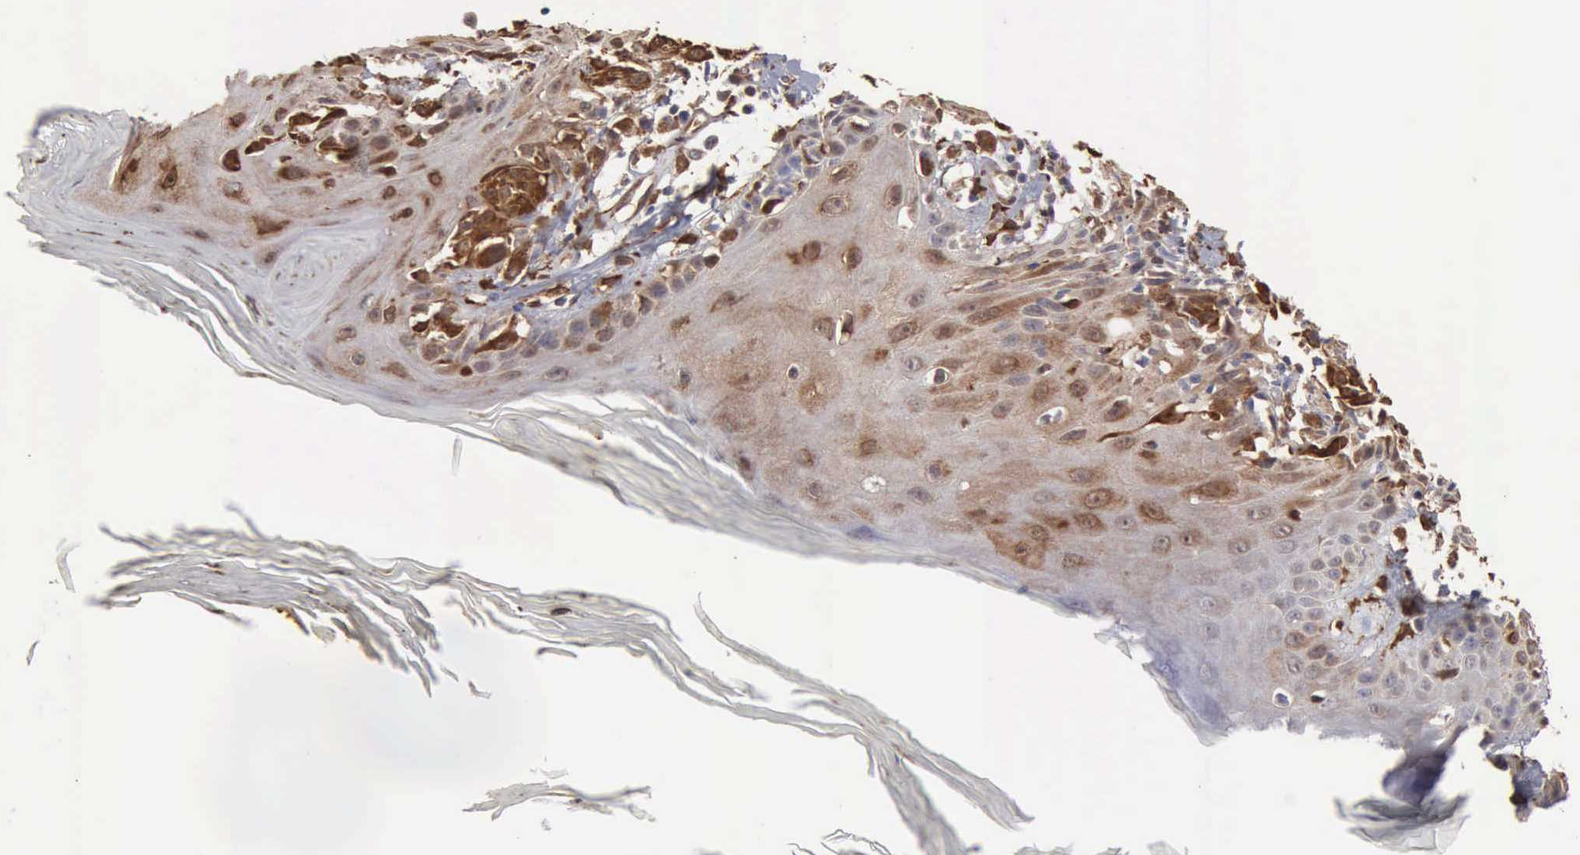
{"staining": {"intensity": "moderate", "quantity": ">75%", "location": "cytoplasmic/membranous"}, "tissue": "melanoma", "cell_type": "Tumor cells", "image_type": "cancer", "snomed": [{"axis": "morphology", "description": "Malignant melanoma, NOS"}, {"axis": "topography", "description": "Skin"}], "caption": "The histopathology image demonstrates a brown stain indicating the presence of a protein in the cytoplasmic/membranous of tumor cells in melanoma.", "gene": "APOL2", "patient": {"sex": "female", "age": 77}}